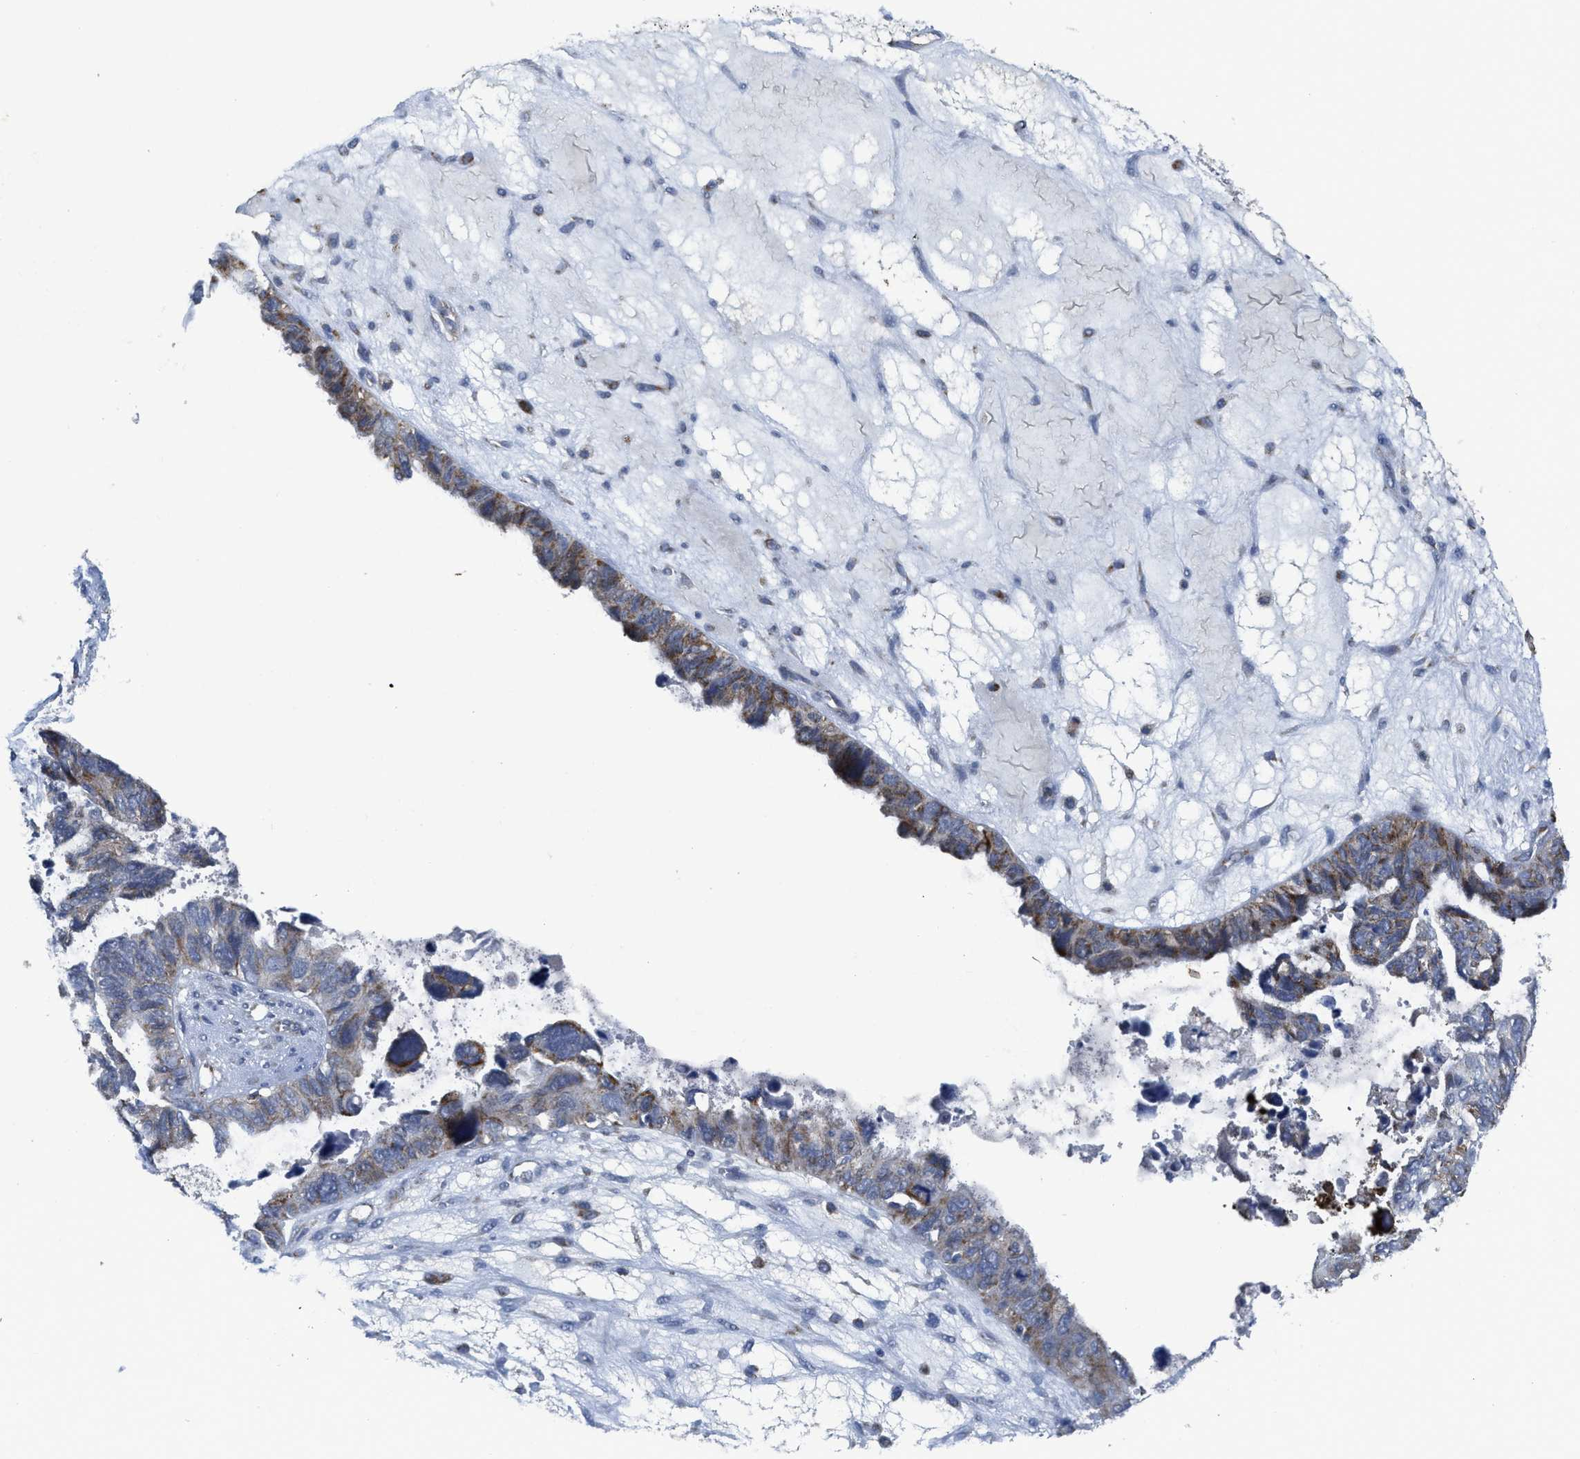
{"staining": {"intensity": "moderate", "quantity": ">75%", "location": "cytoplasmic/membranous"}, "tissue": "ovarian cancer", "cell_type": "Tumor cells", "image_type": "cancer", "snomed": [{"axis": "morphology", "description": "Cystadenocarcinoma, serous, NOS"}, {"axis": "topography", "description": "Ovary"}], "caption": "Immunohistochemistry (IHC) (DAB (3,3'-diaminobenzidine)) staining of ovarian serous cystadenocarcinoma exhibits moderate cytoplasmic/membranous protein positivity in about >75% of tumor cells.", "gene": "GATD3", "patient": {"sex": "female", "age": 79}}